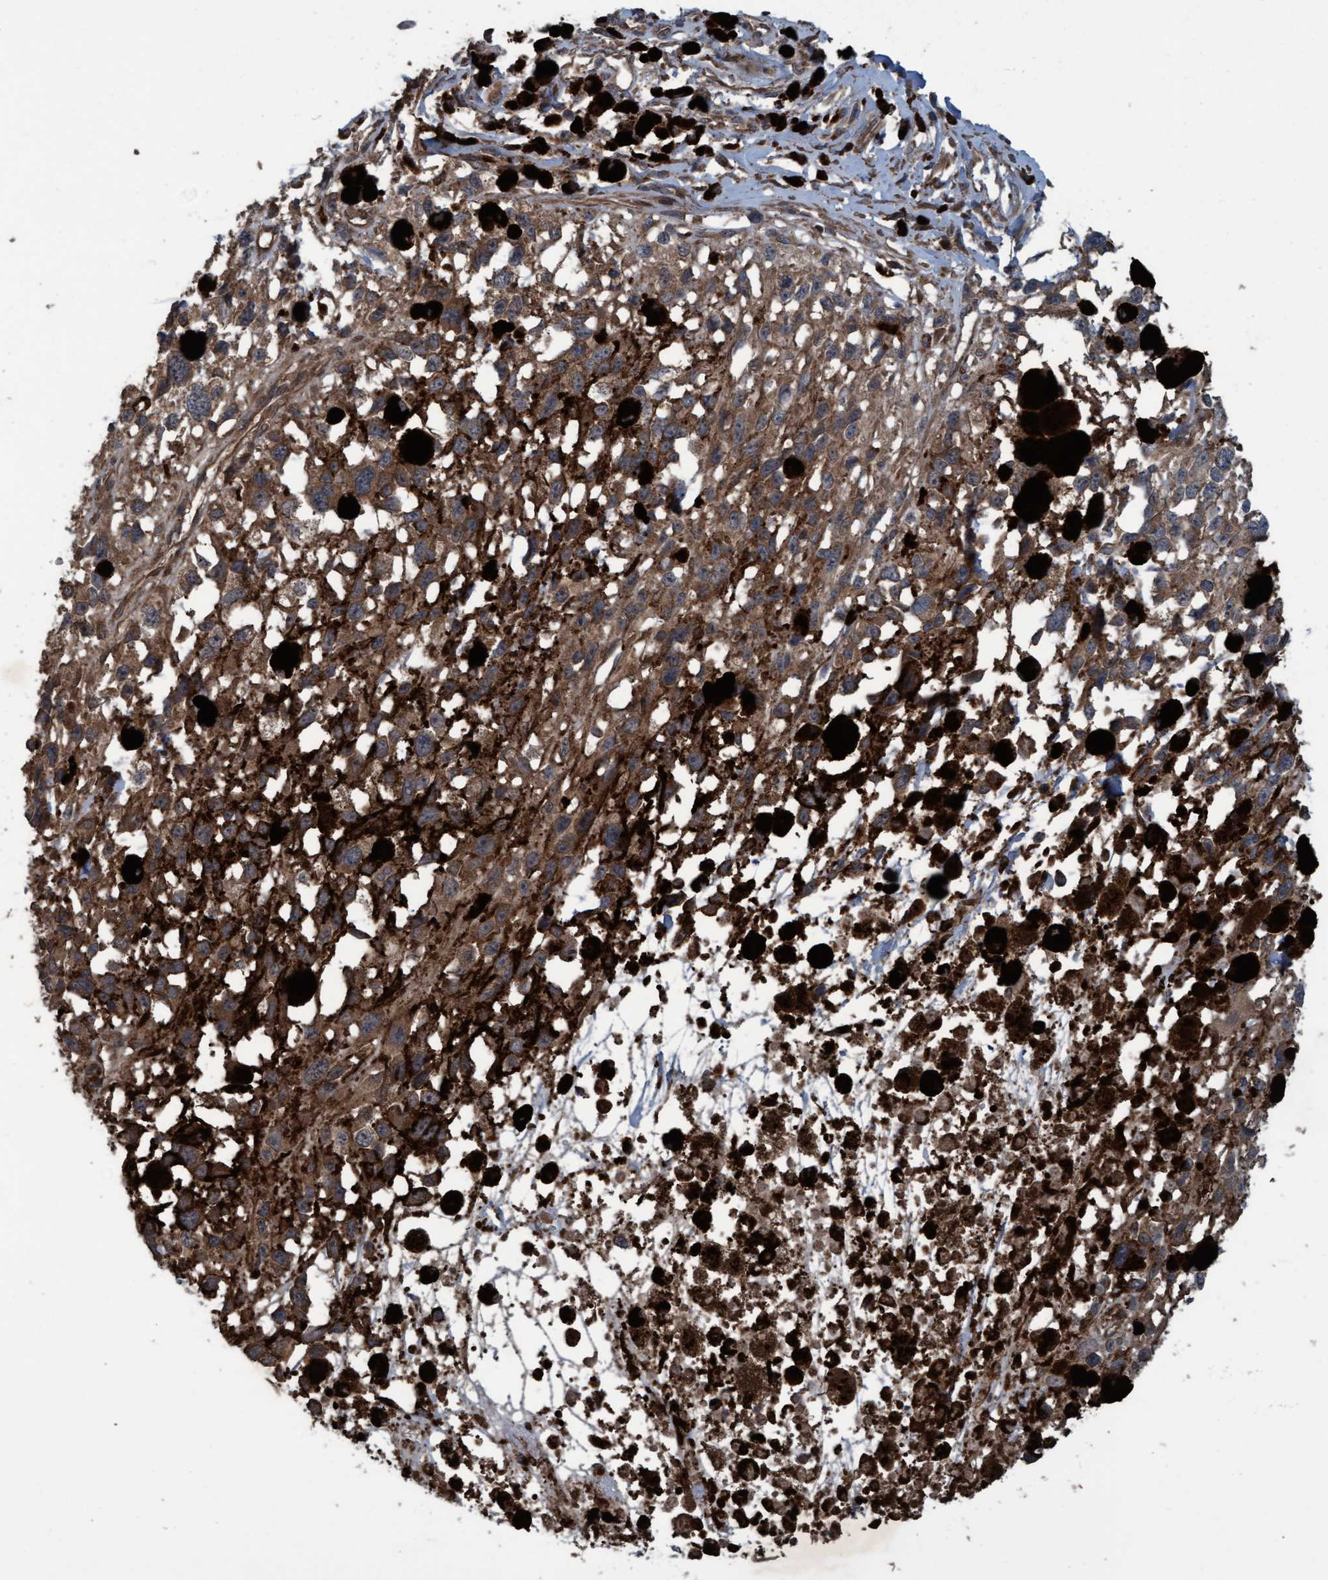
{"staining": {"intensity": "moderate", "quantity": ">75%", "location": "cytoplasmic/membranous"}, "tissue": "melanoma", "cell_type": "Tumor cells", "image_type": "cancer", "snomed": [{"axis": "morphology", "description": "Malignant melanoma, Metastatic site"}, {"axis": "topography", "description": "Lymph node"}], "caption": "Protein expression analysis of human malignant melanoma (metastatic site) reveals moderate cytoplasmic/membranous positivity in approximately >75% of tumor cells. The staining was performed using DAB (3,3'-diaminobenzidine), with brown indicating positive protein expression. Nuclei are stained blue with hematoxylin.", "gene": "GGT6", "patient": {"sex": "male", "age": 59}}